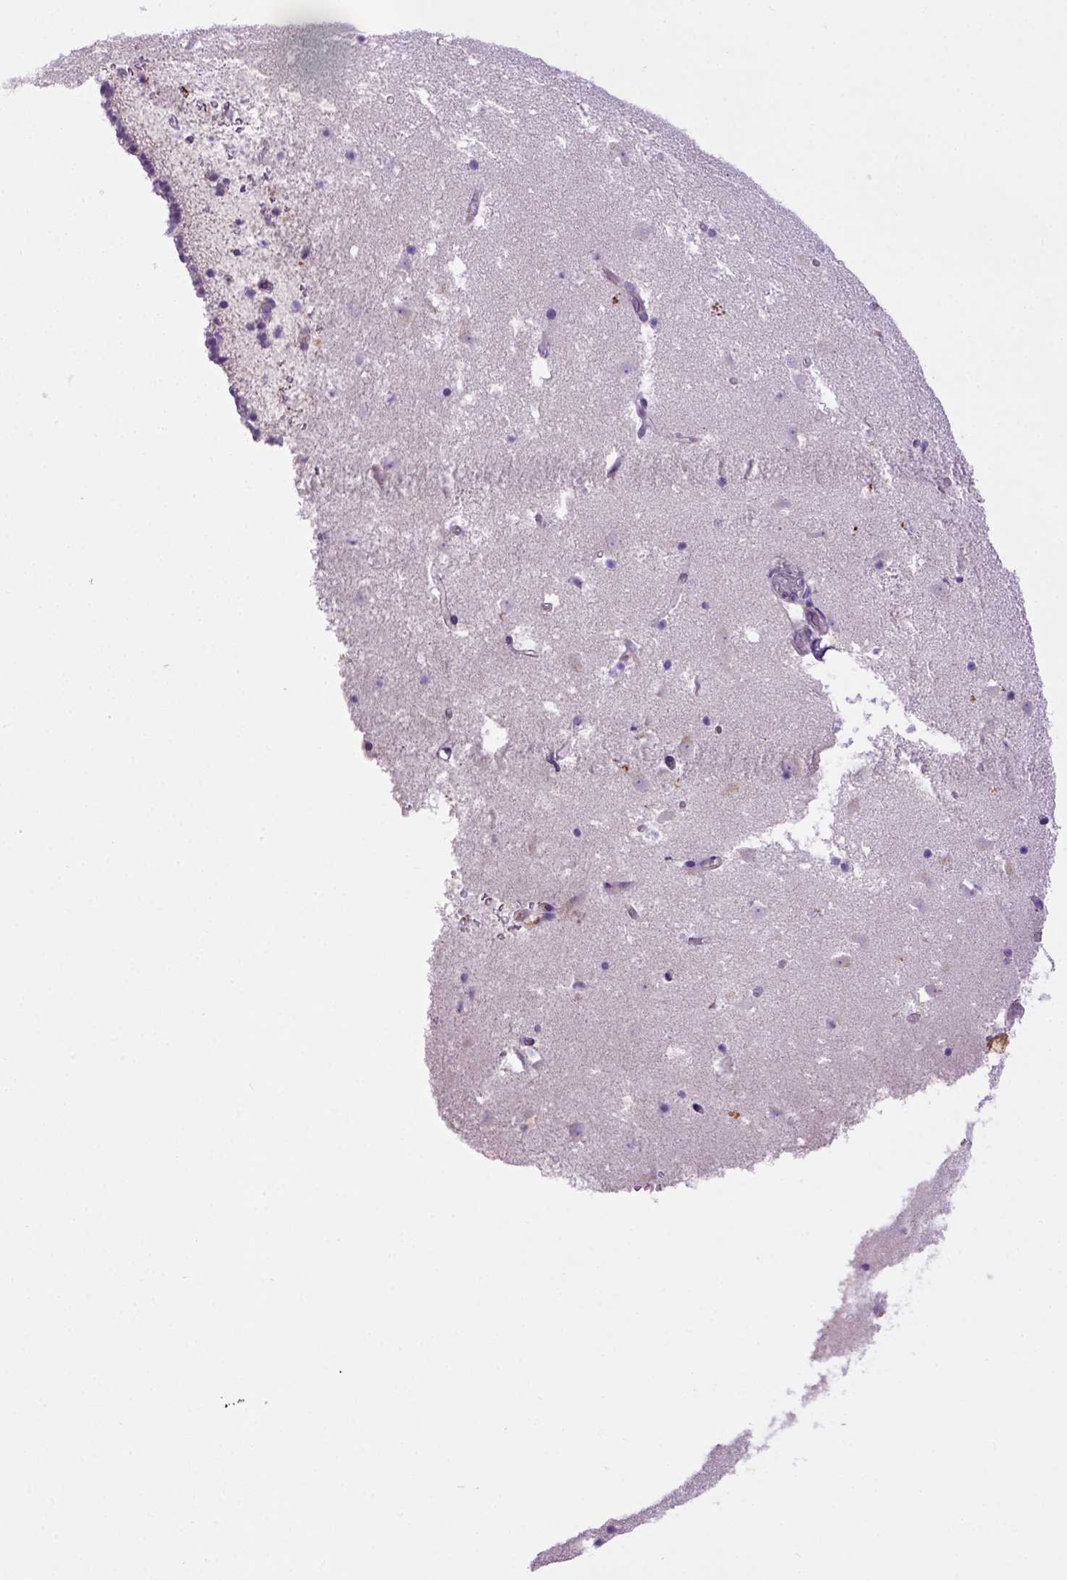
{"staining": {"intensity": "negative", "quantity": "none", "location": "none"}, "tissue": "caudate", "cell_type": "Glial cells", "image_type": "normal", "snomed": [{"axis": "morphology", "description": "Normal tissue, NOS"}, {"axis": "topography", "description": "Lateral ventricle wall"}], "caption": "This micrograph is of unremarkable caudate stained with immunohistochemistry (IHC) to label a protein in brown with the nuclei are counter-stained blue. There is no staining in glial cells.", "gene": "DEPDC1B", "patient": {"sex": "female", "age": 42}}